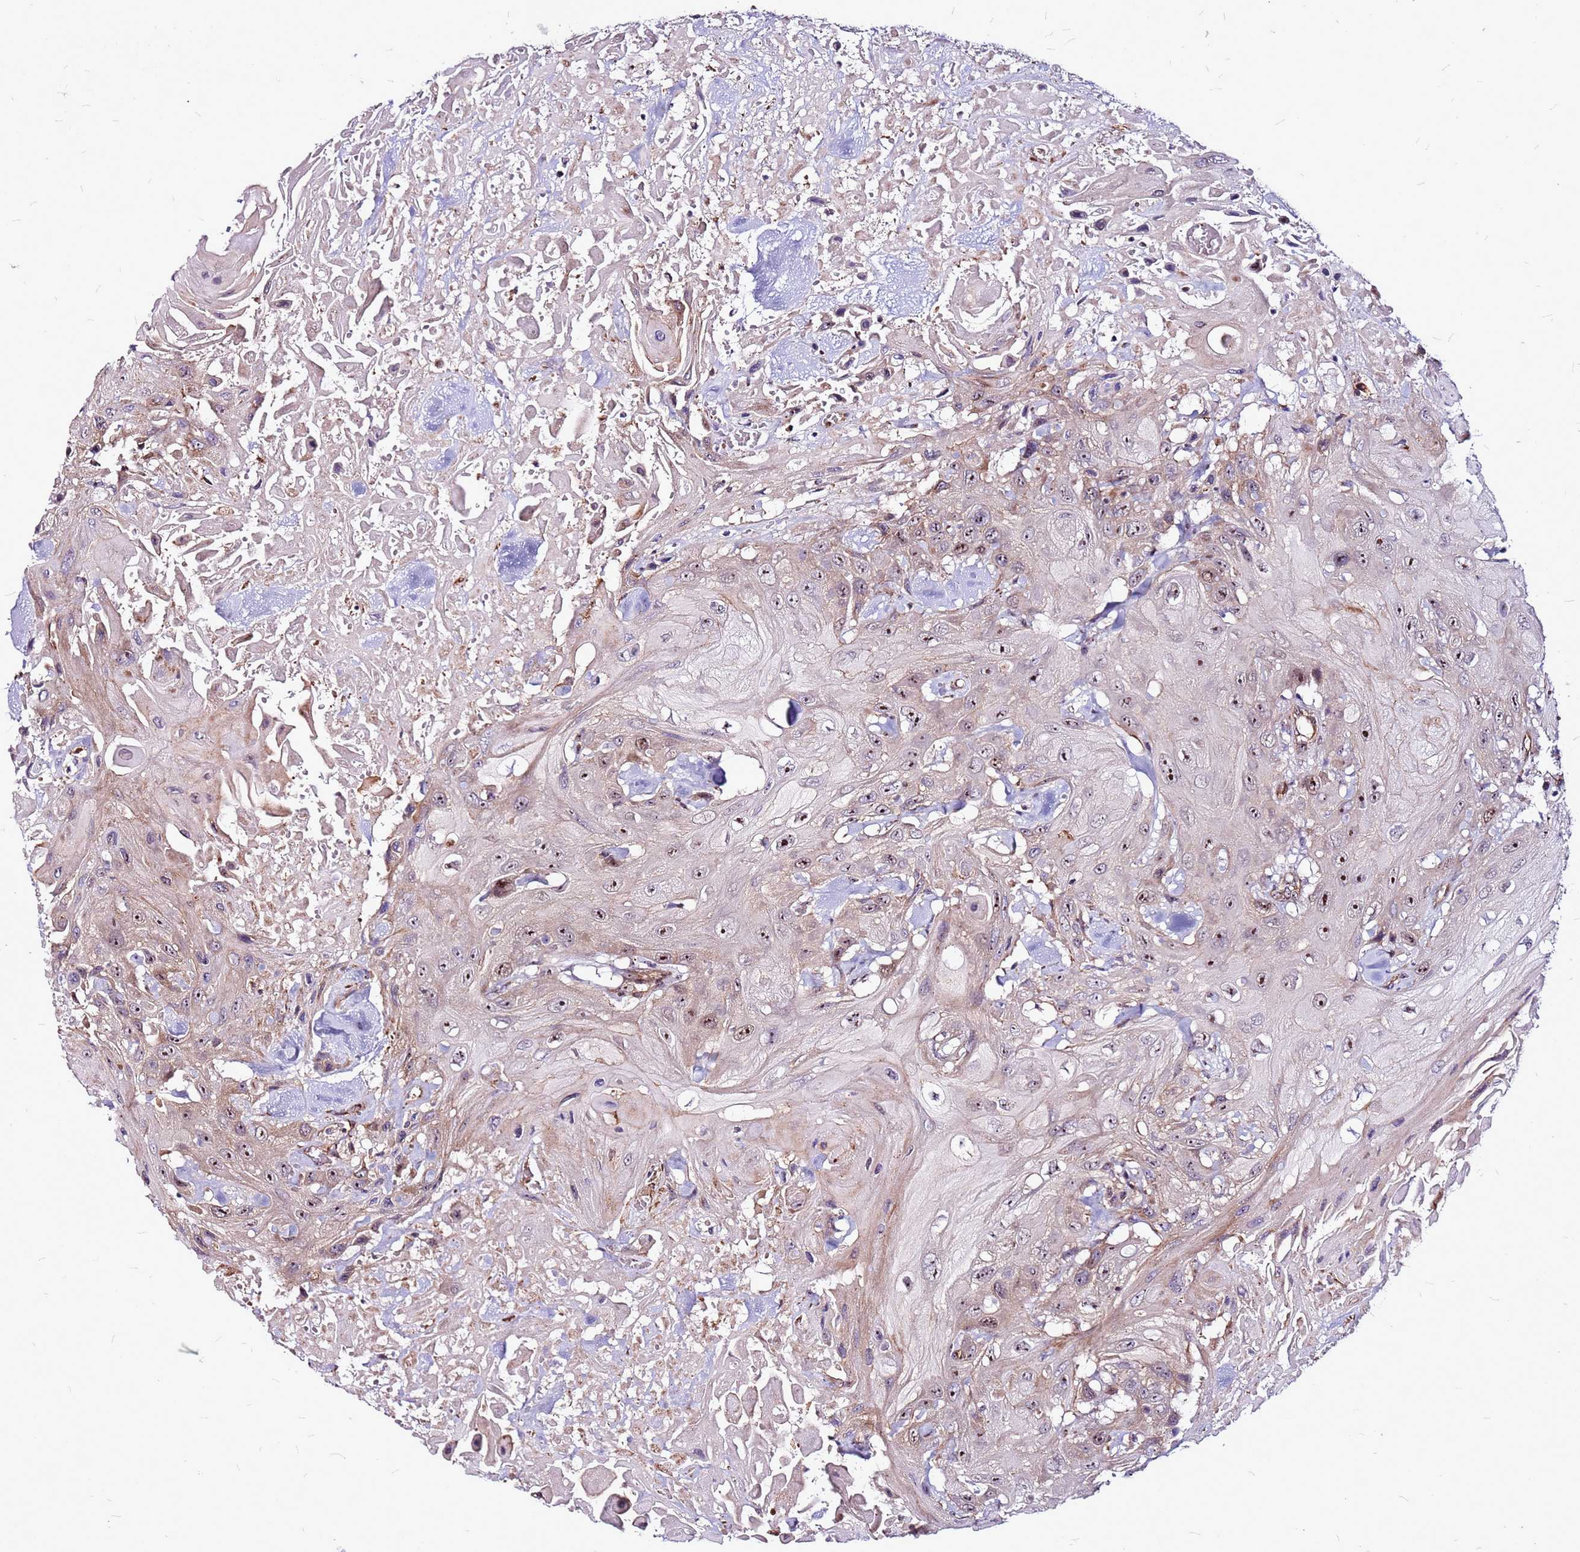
{"staining": {"intensity": "moderate", "quantity": ">75%", "location": "nuclear"}, "tissue": "head and neck cancer", "cell_type": "Tumor cells", "image_type": "cancer", "snomed": [{"axis": "morphology", "description": "Squamous cell carcinoma, NOS"}, {"axis": "topography", "description": "Head-Neck"}], "caption": "An immunohistochemistry micrograph of tumor tissue is shown. Protein staining in brown highlights moderate nuclear positivity in head and neck squamous cell carcinoma within tumor cells. The staining is performed using DAB (3,3'-diaminobenzidine) brown chromogen to label protein expression. The nuclei are counter-stained blue using hematoxylin.", "gene": "TOPAZ1", "patient": {"sex": "male", "age": 81}}